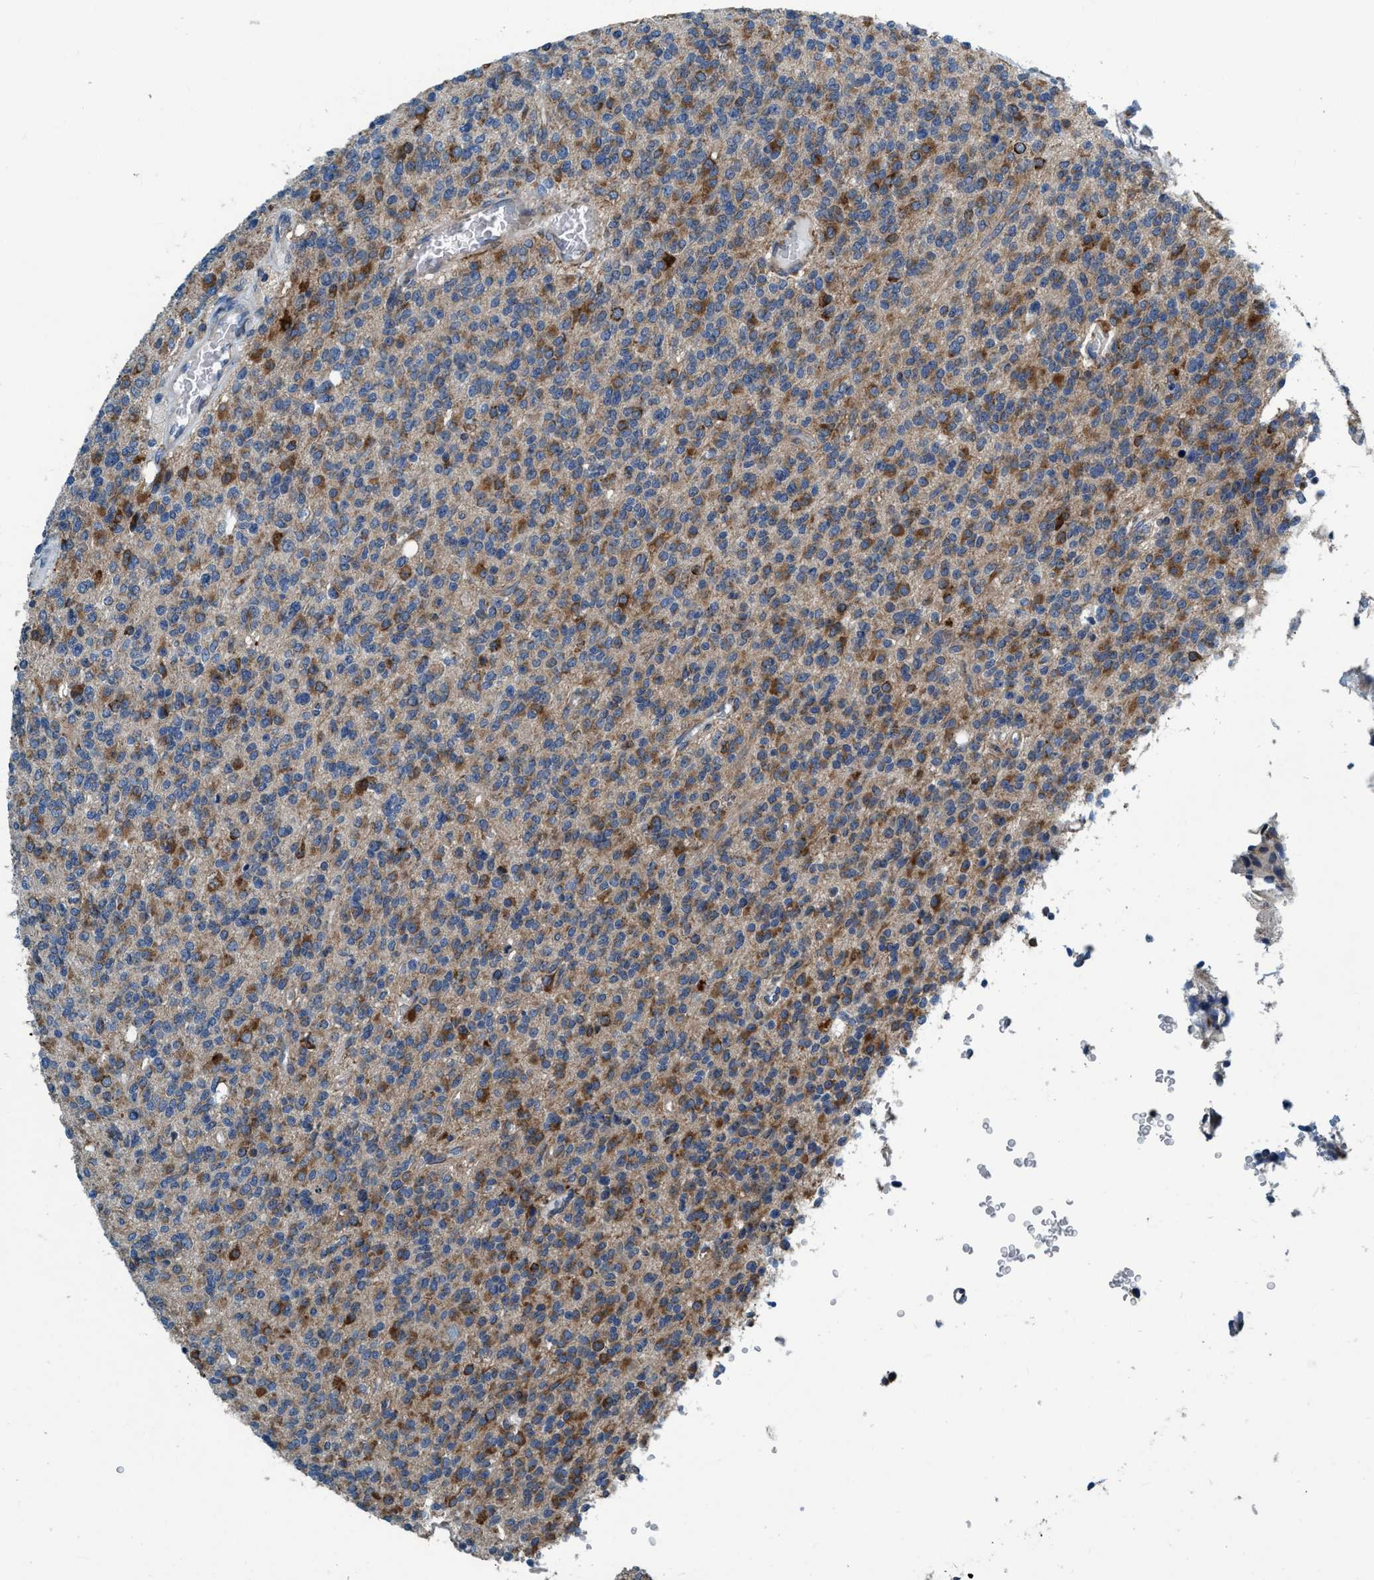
{"staining": {"intensity": "moderate", "quantity": ">75%", "location": "cytoplasmic/membranous"}, "tissue": "glioma", "cell_type": "Tumor cells", "image_type": "cancer", "snomed": [{"axis": "morphology", "description": "Glioma, malignant, High grade"}, {"axis": "topography", "description": "Brain"}], "caption": "Protein expression analysis of human high-grade glioma (malignant) reveals moderate cytoplasmic/membranous staining in about >75% of tumor cells.", "gene": "ARMC9", "patient": {"sex": "male", "age": 34}}